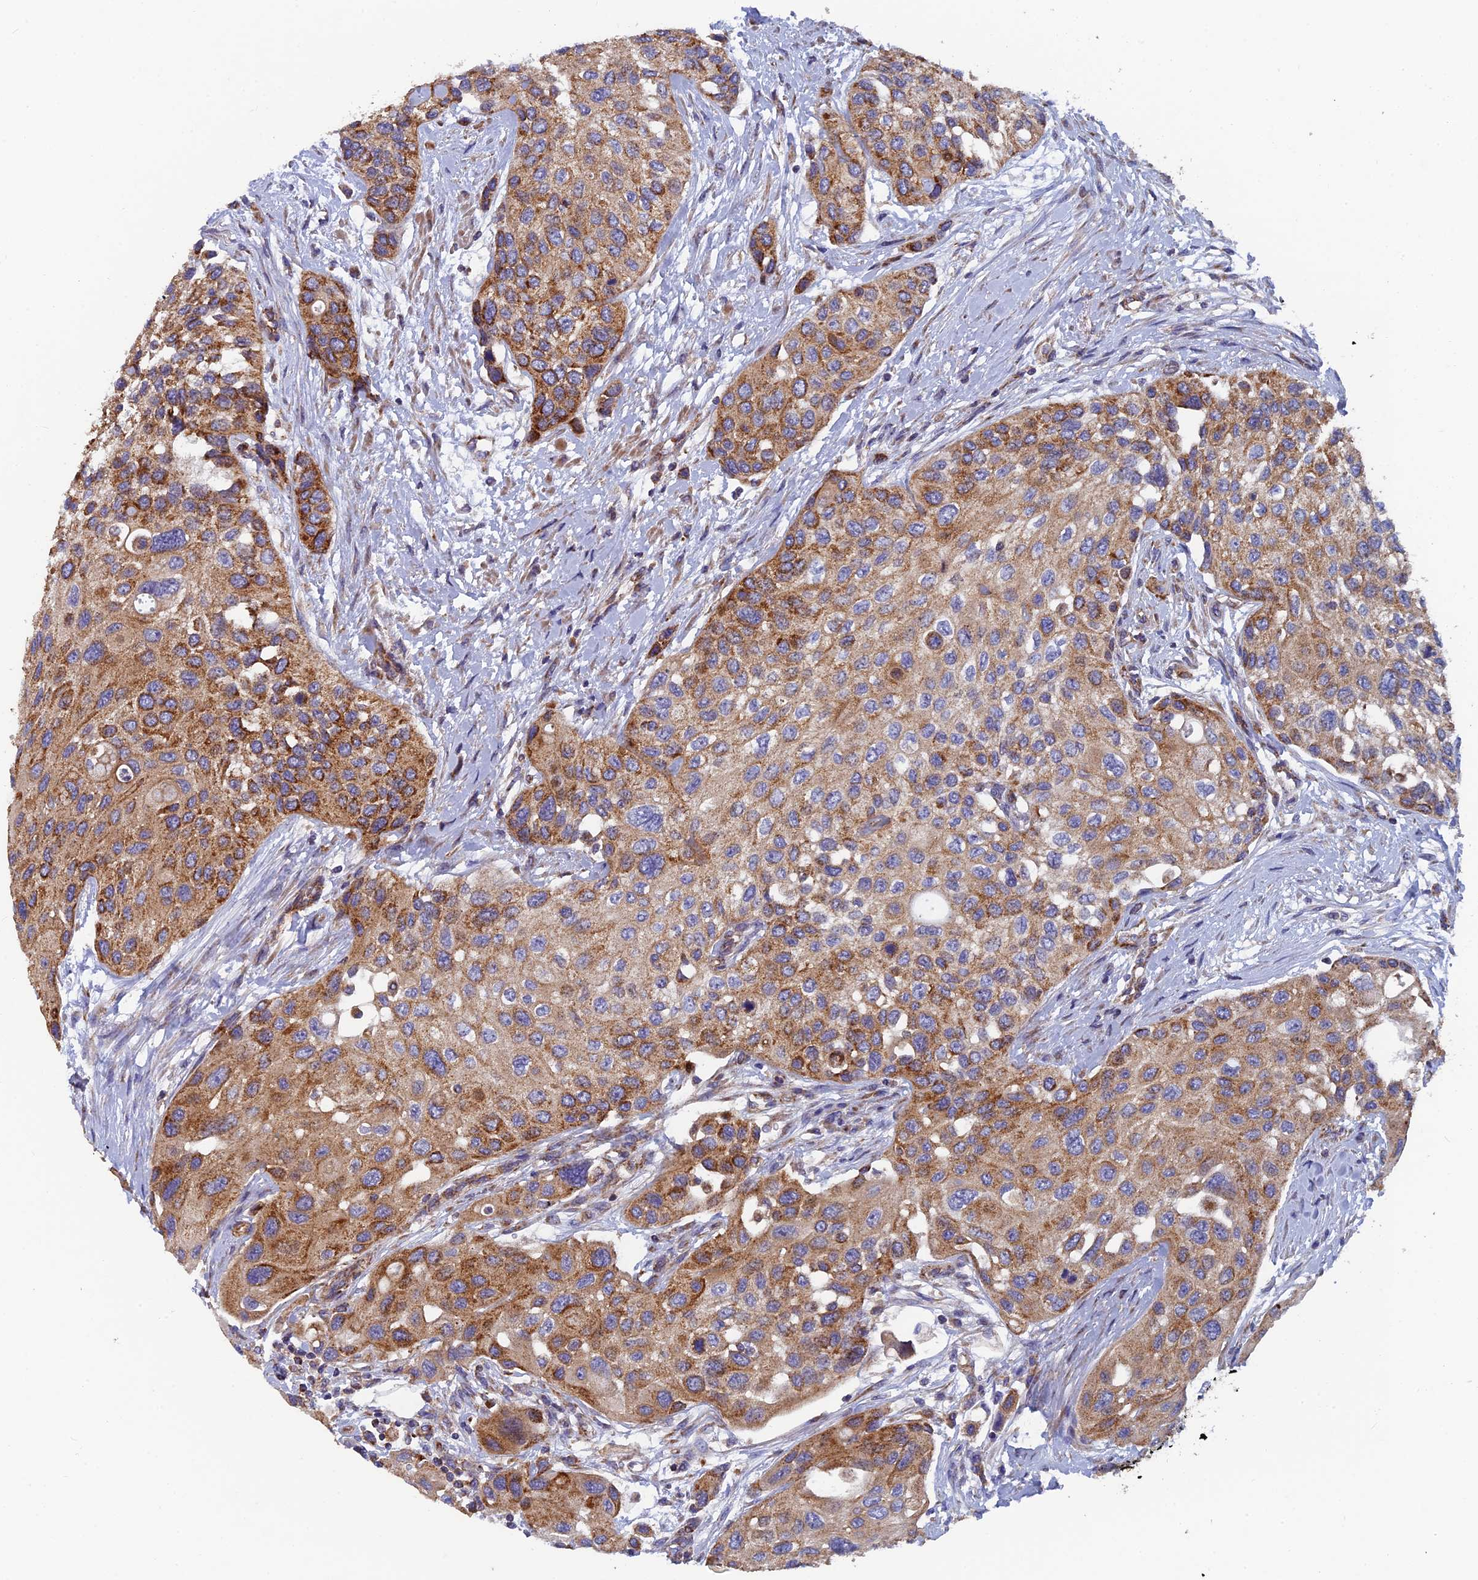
{"staining": {"intensity": "moderate", "quantity": ">75%", "location": "cytoplasmic/membranous"}, "tissue": "urothelial cancer", "cell_type": "Tumor cells", "image_type": "cancer", "snomed": [{"axis": "morphology", "description": "Normal tissue, NOS"}, {"axis": "morphology", "description": "Urothelial carcinoma, High grade"}, {"axis": "topography", "description": "Vascular tissue"}, {"axis": "topography", "description": "Urinary bladder"}], "caption": "Urothelial carcinoma (high-grade) stained with a protein marker exhibits moderate staining in tumor cells.", "gene": "MRPS9", "patient": {"sex": "female", "age": 56}}